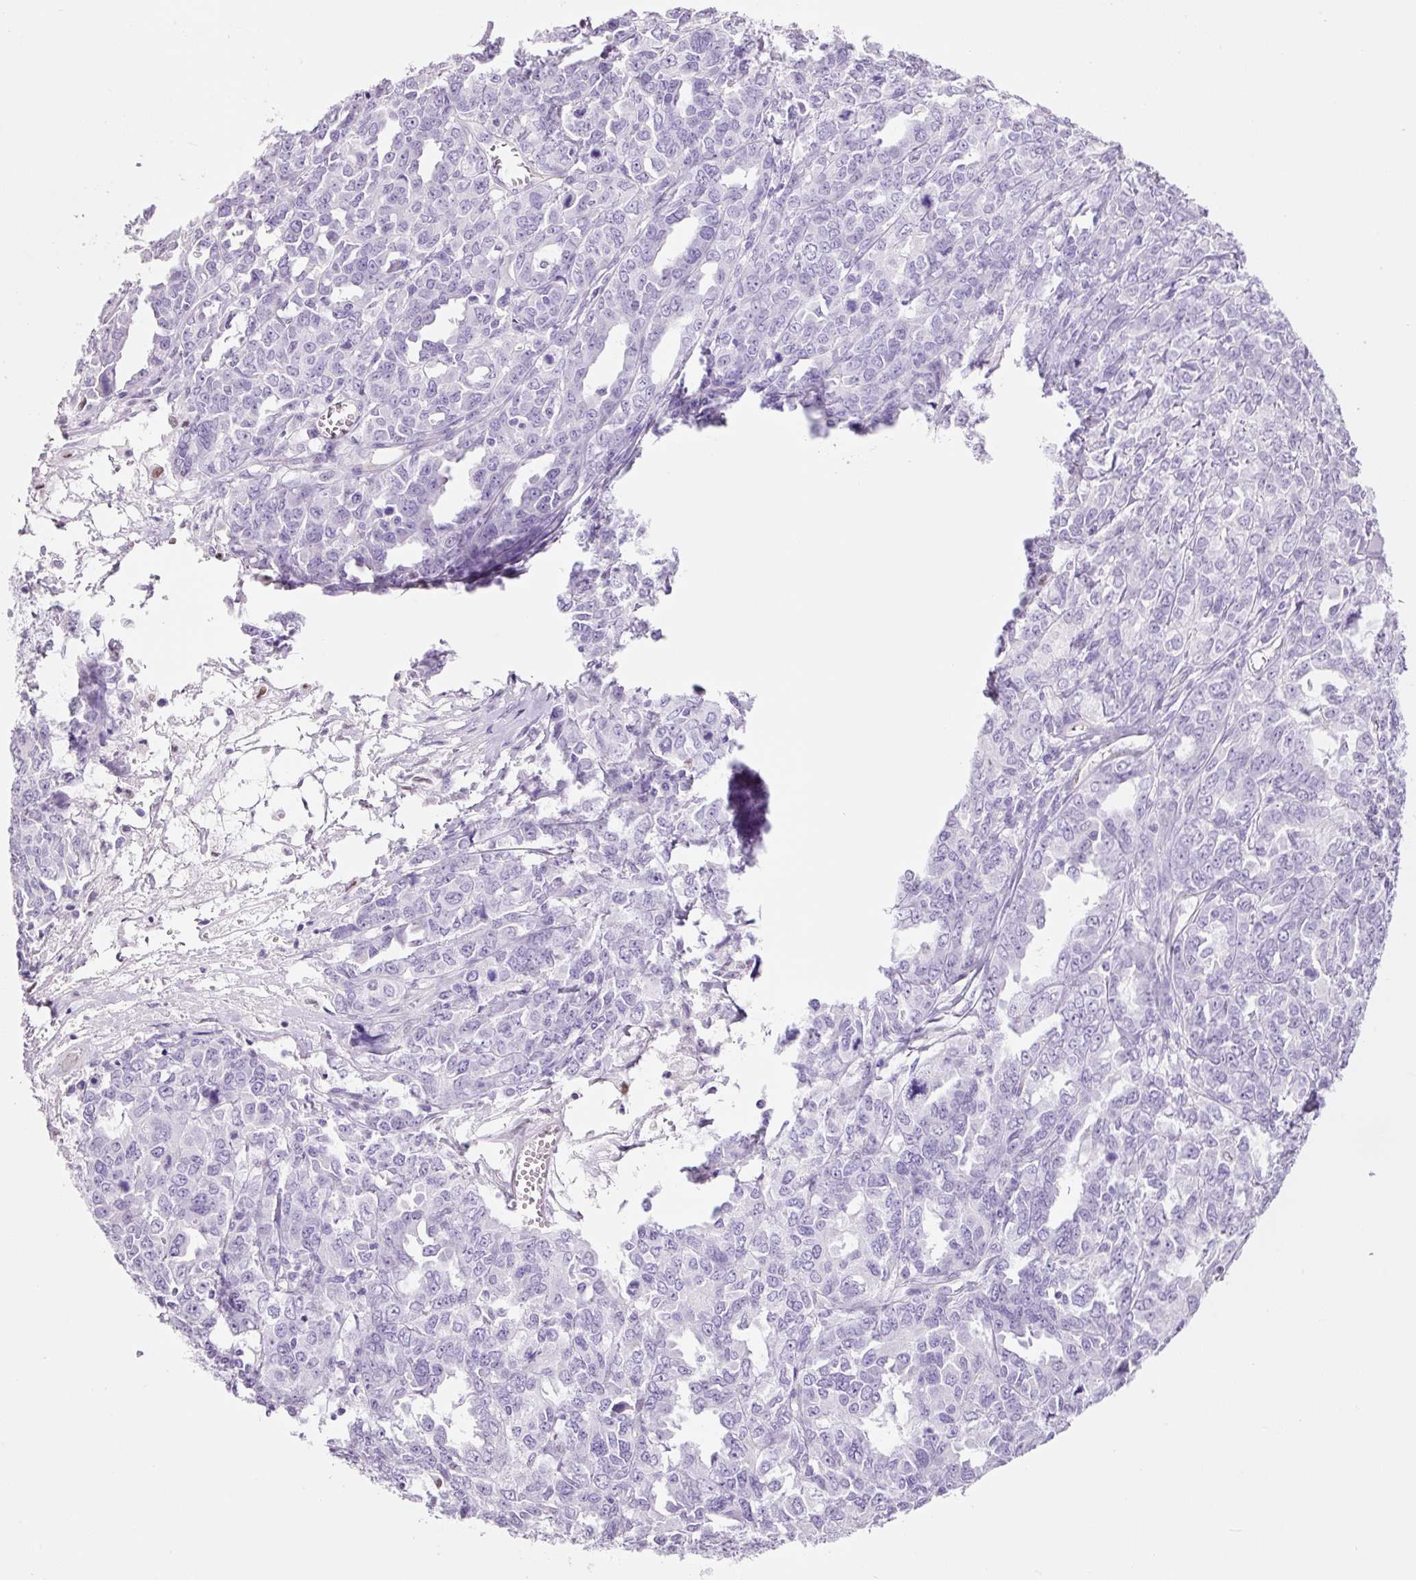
{"staining": {"intensity": "negative", "quantity": "none", "location": "none"}, "tissue": "ovarian cancer", "cell_type": "Tumor cells", "image_type": "cancer", "snomed": [{"axis": "morphology", "description": "Adenocarcinoma, NOS"}, {"axis": "morphology", "description": "Carcinoma, endometroid"}, {"axis": "topography", "description": "Ovary"}], "caption": "Immunohistochemistry of human ovarian adenocarcinoma displays no positivity in tumor cells.", "gene": "ADSS1", "patient": {"sex": "female", "age": 72}}